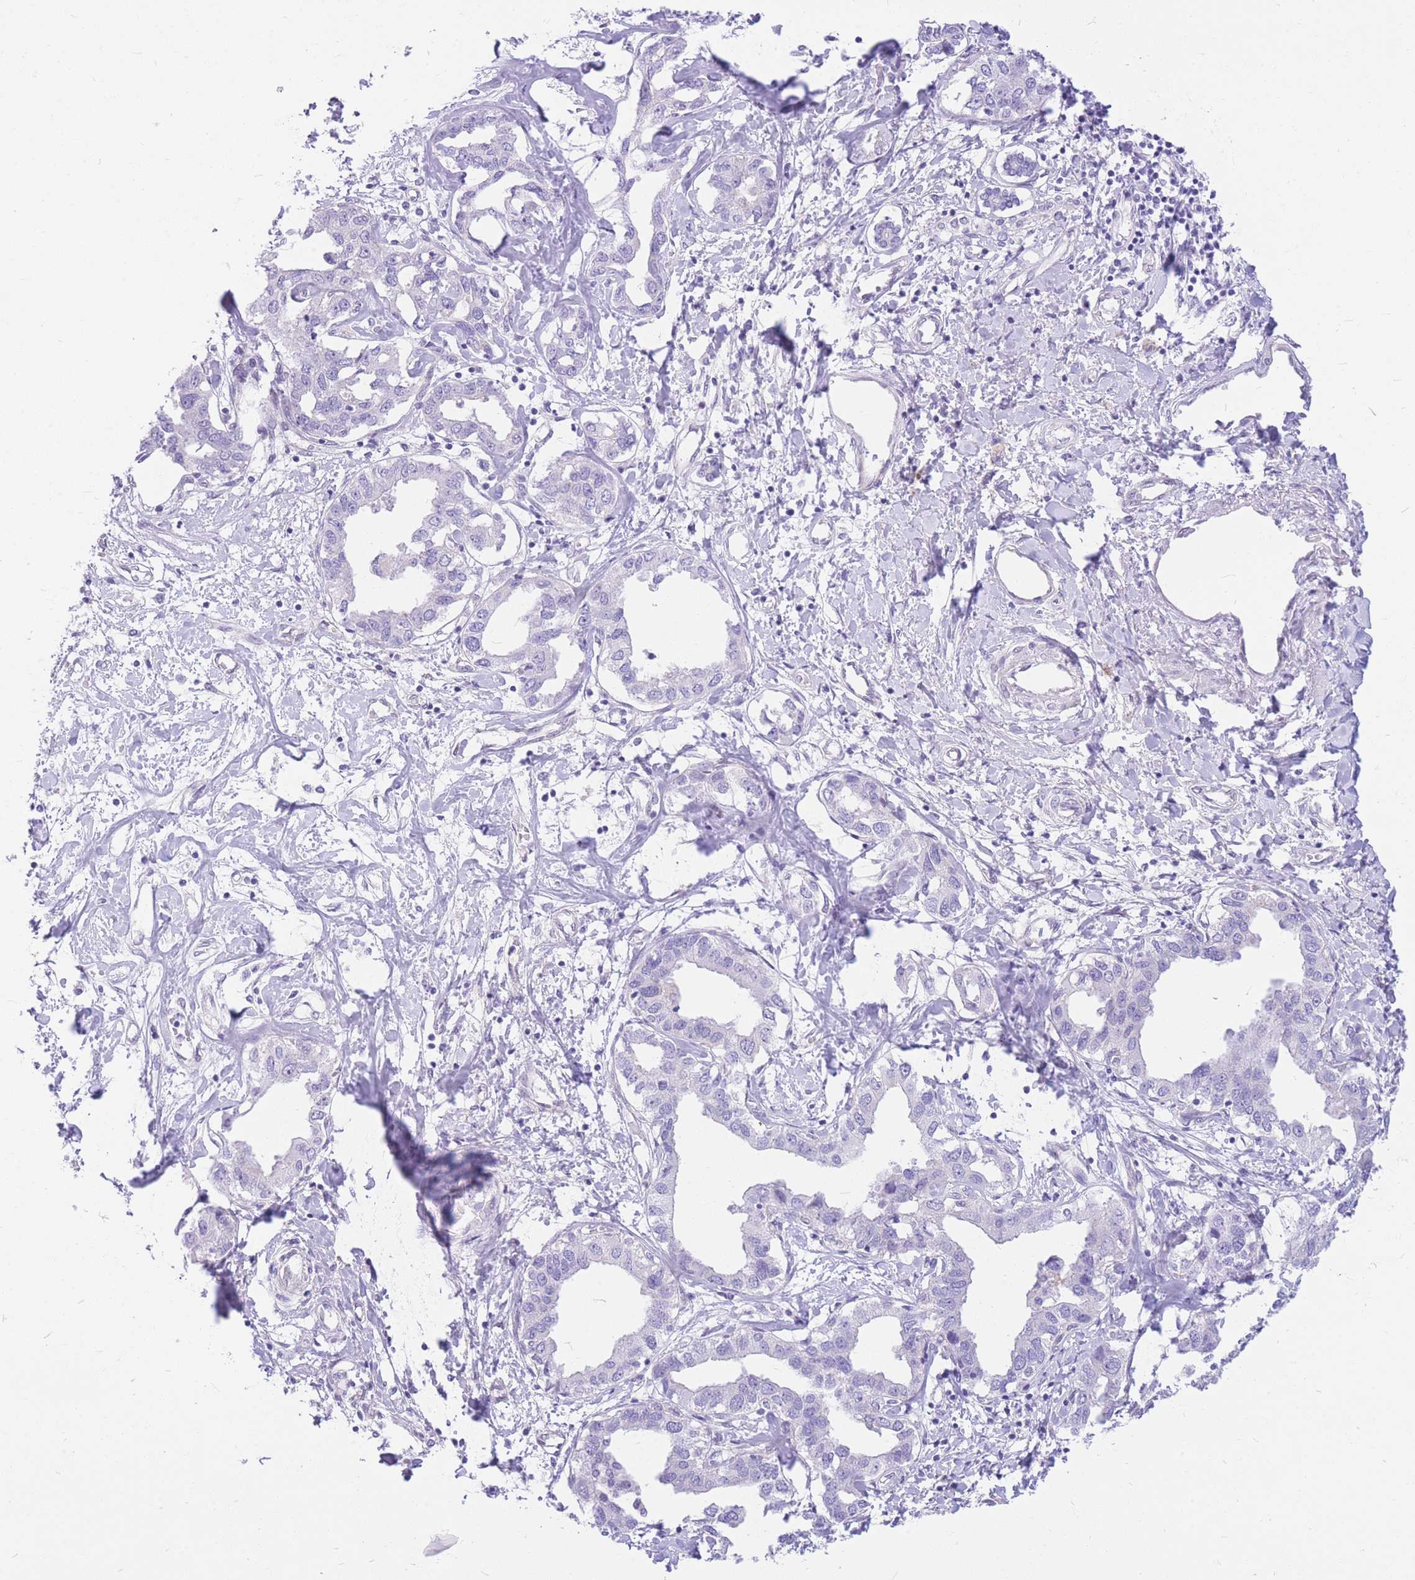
{"staining": {"intensity": "negative", "quantity": "none", "location": "none"}, "tissue": "liver cancer", "cell_type": "Tumor cells", "image_type": "cancer", "snomed": [{"axis": "morphology", "description": "Cholangiocarcinoma"}, {"axis": "topography", "description": "Liver"}], "caption": "The immunohistochemistry (IHC) histopathology image has no significant positivity in tumor cells of liver cancer (cholangiocarcinoma) tissue.", "gene": "ZNF311", "patient": {"sex": "male", "age": 59}}